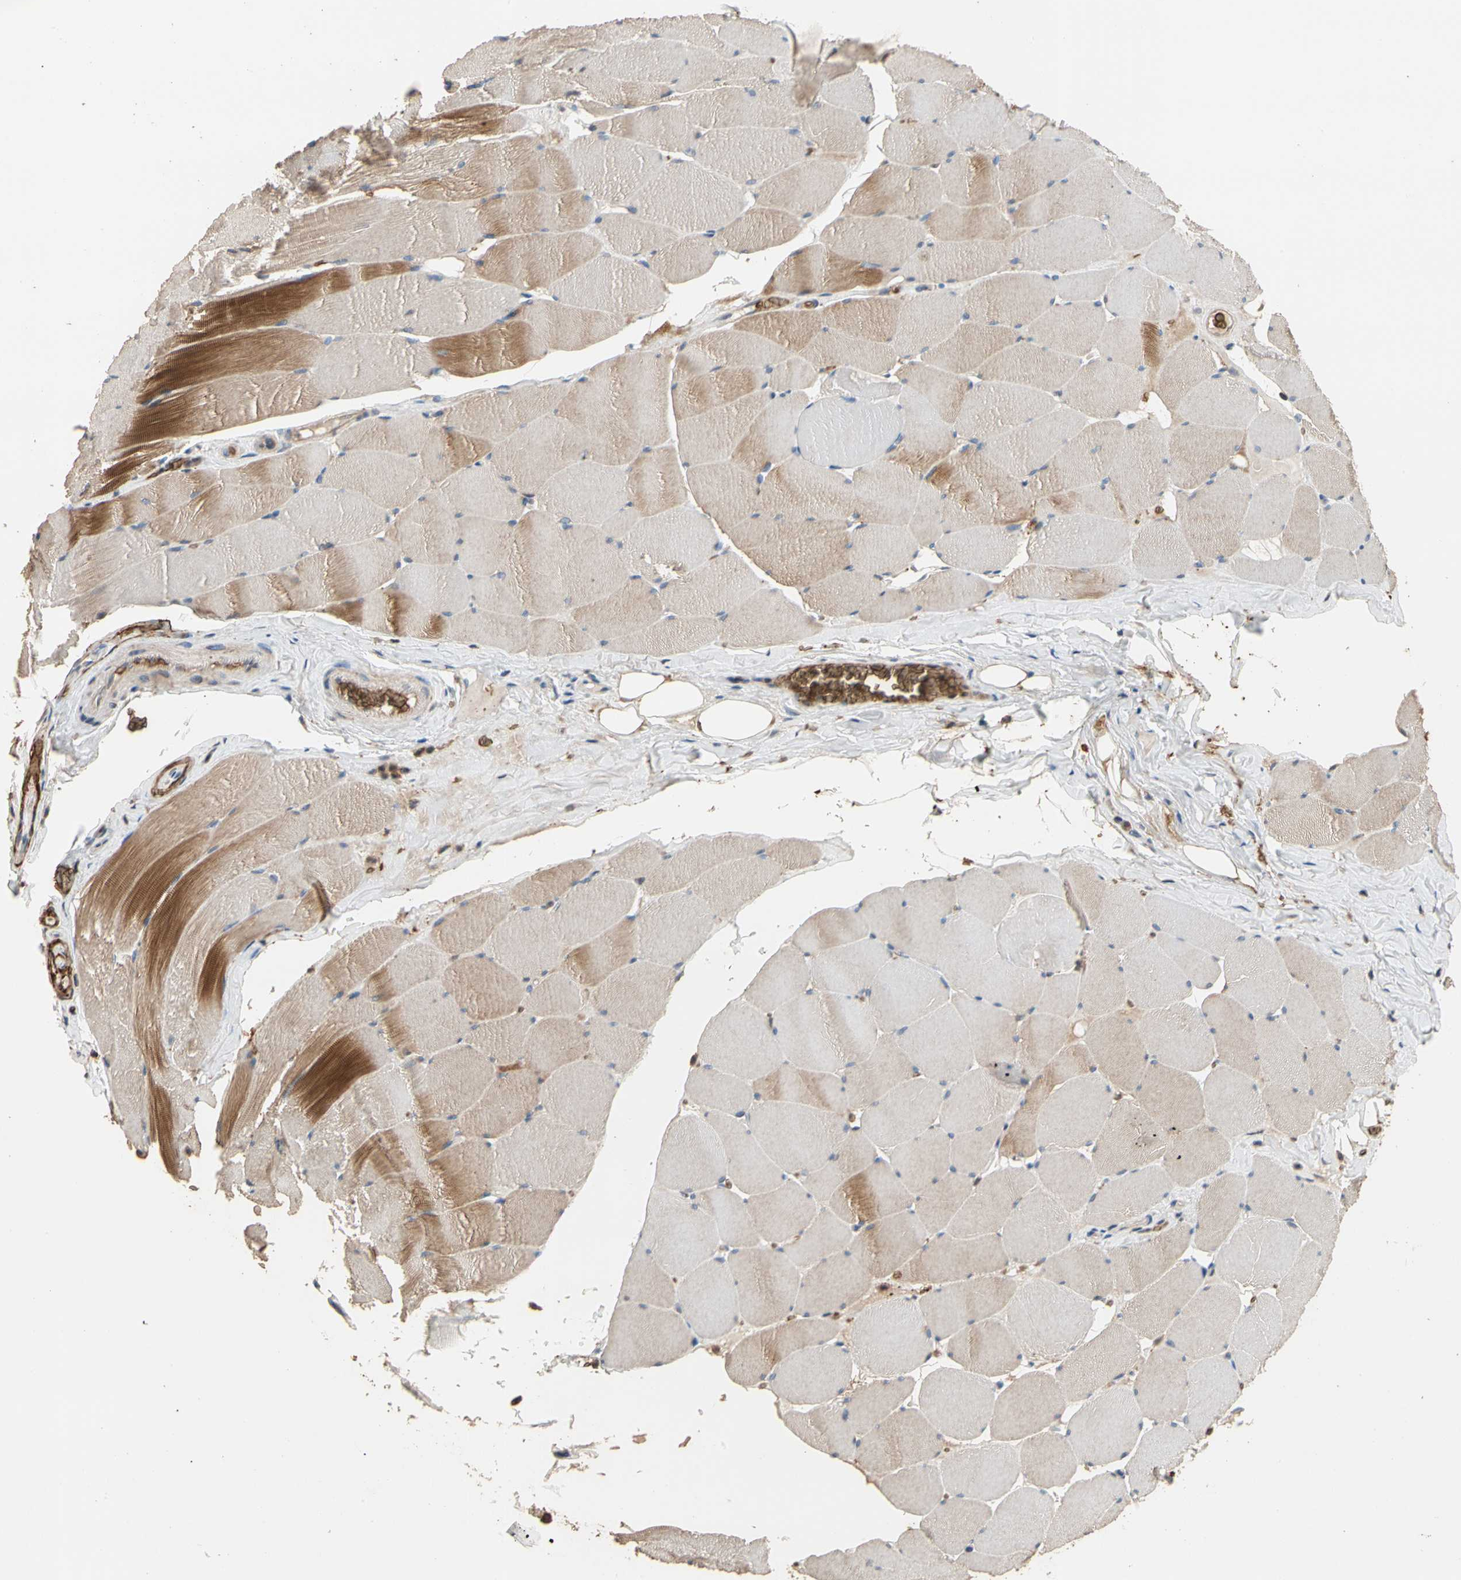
{"staining": {"intensity": "moderate", "quantity": "<25%", "location": "cytoplasmic/membranous"}, "tissue": "skeletal muscle", "cell_type": "Myocytes", "image_type": "normal", "snomed": [{"axis": "morphology", "description": "Normal tissue, NOS"}, {"axis": "topography", "description": "Skeletal muscle"}], "caption": "An immunohistochemistry micrograph of benign tissue is shown. Protein staining in brown labels moderate cytoplasmic/membranous positivity in skeletal muscle within myocytes. Nuclei are stained in blue.", "gene": "RIOK2", "patient": {"sex": "male", "age": 62}}